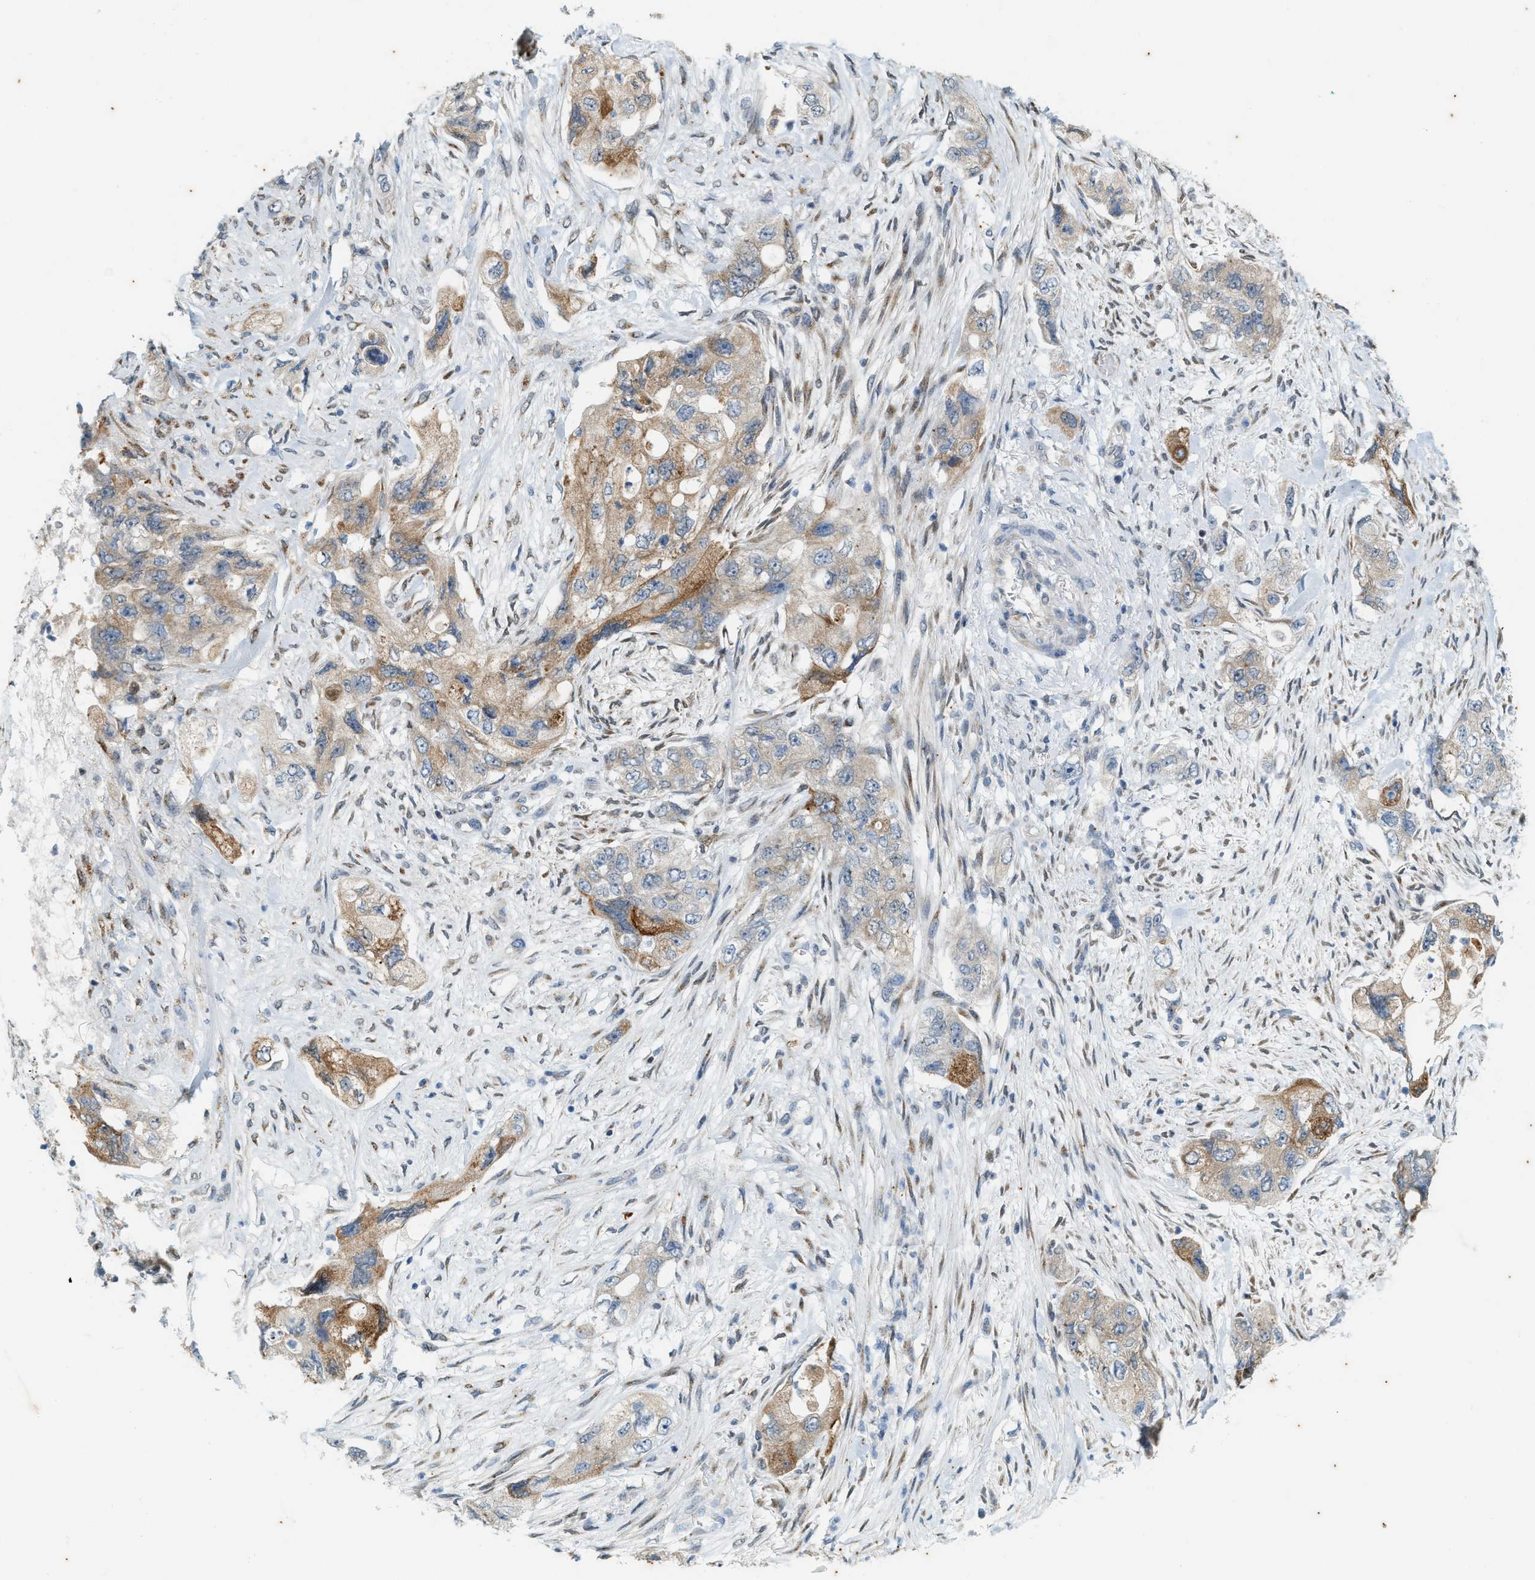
{"staining": {"intensity": "moderate", "quantity": "<25%", "location": "cytoplasmic/membranous"}, "tissue": "pancreatic cancer", "cell_type": "Tumor cells", "image_type": "cancer", "snomed": [{"axis": "morphology", "description": "Adenocarcinoma, NOS"}, {"axis": "topography", "description": "Pancreas"}], "caption": "Adenocarcinoma (pancreatic) stained with DAB (3,3'-diaminobenzidine) immunohistochemistry (IHC) displays low levels of moderate cytoplasmic/membranous positivity in about <25% of tumor cells.", "gene": "CHPF2", "patient": {"sex": "female", "age": 73}}